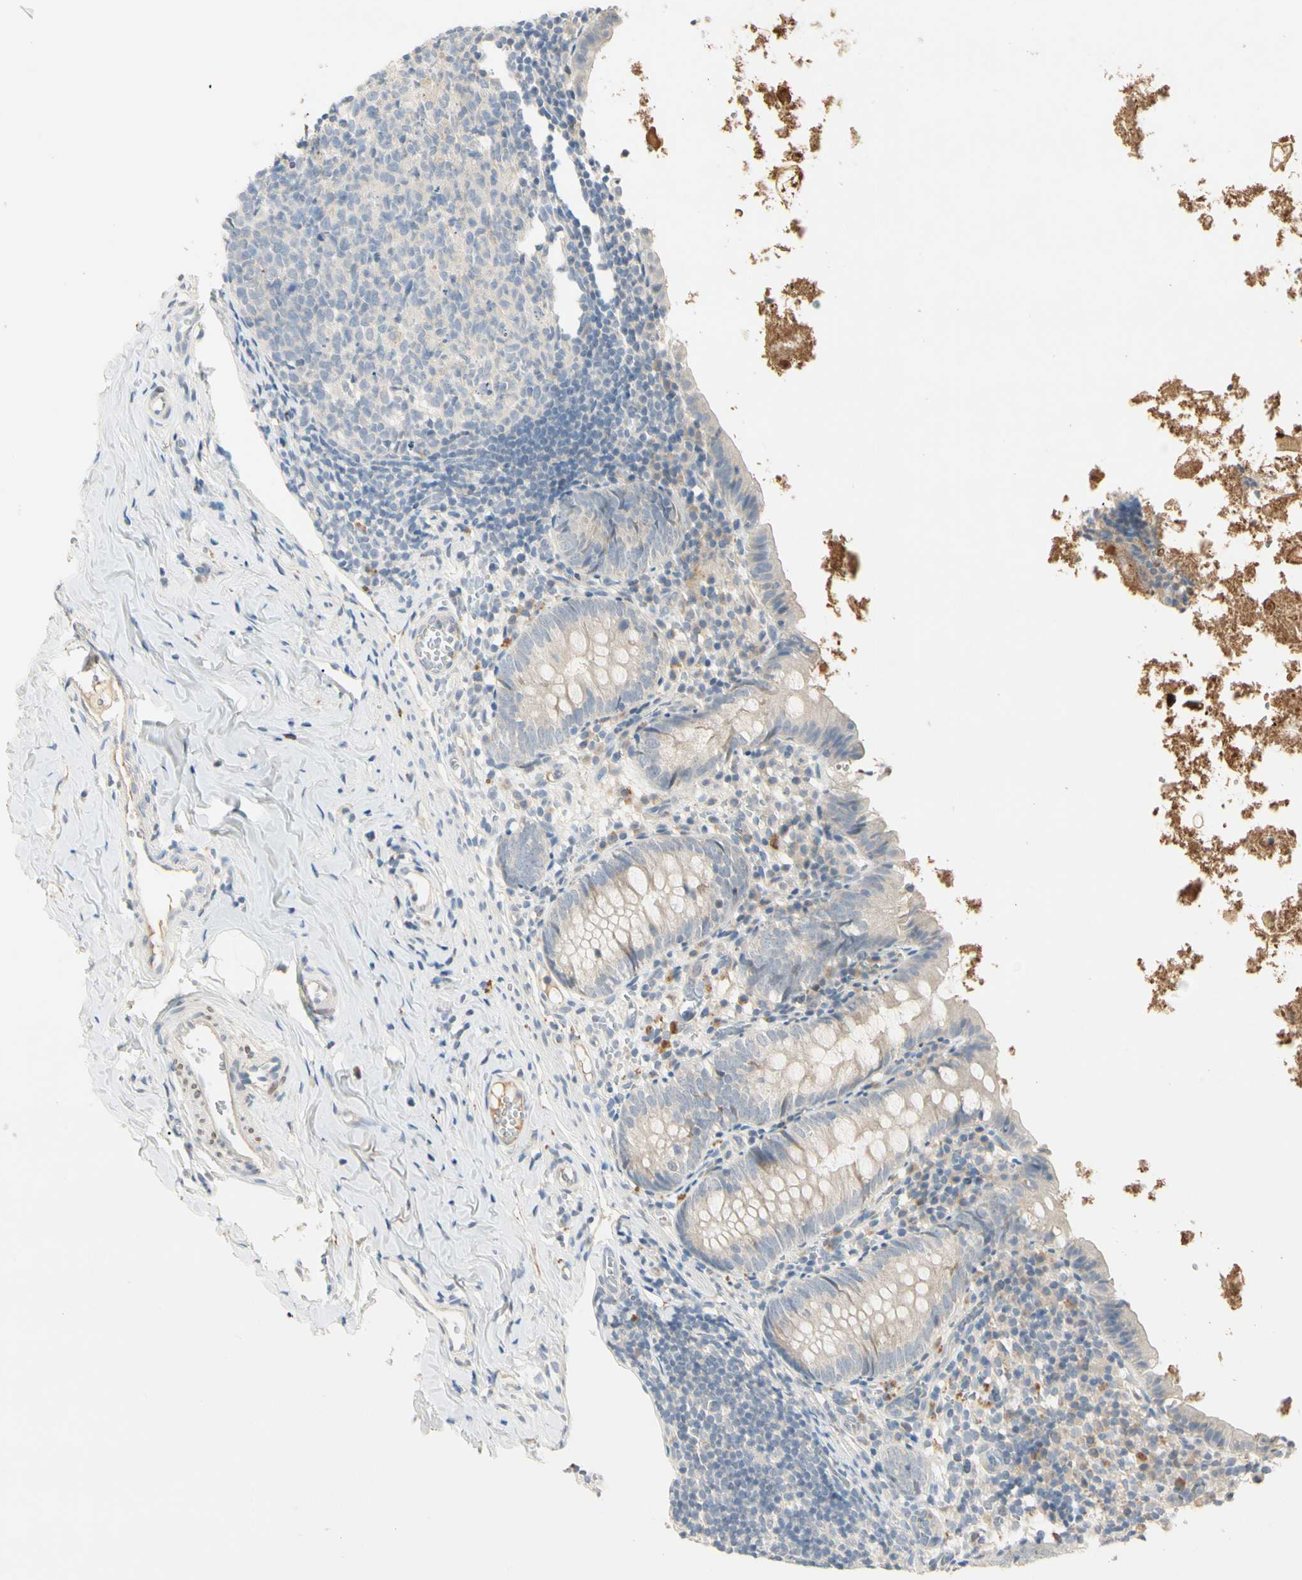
{"staining": {"intensity": "negative", "quantity": "none", "location": "none"}, "tissue": "appendix", "cell_type": "Glandular cells", "image_type": "normal", "snomed": [{"axis": "morphology", "description": "Normal tissue, NOS"}, {"axis": "topography", "description": "Appendix"}], "caption": "Image shows no significant protein staining in glandular cells of unremarkable appendix.", "gene": "PRSS21", "patient": {"sex": "female", "age": 10}}